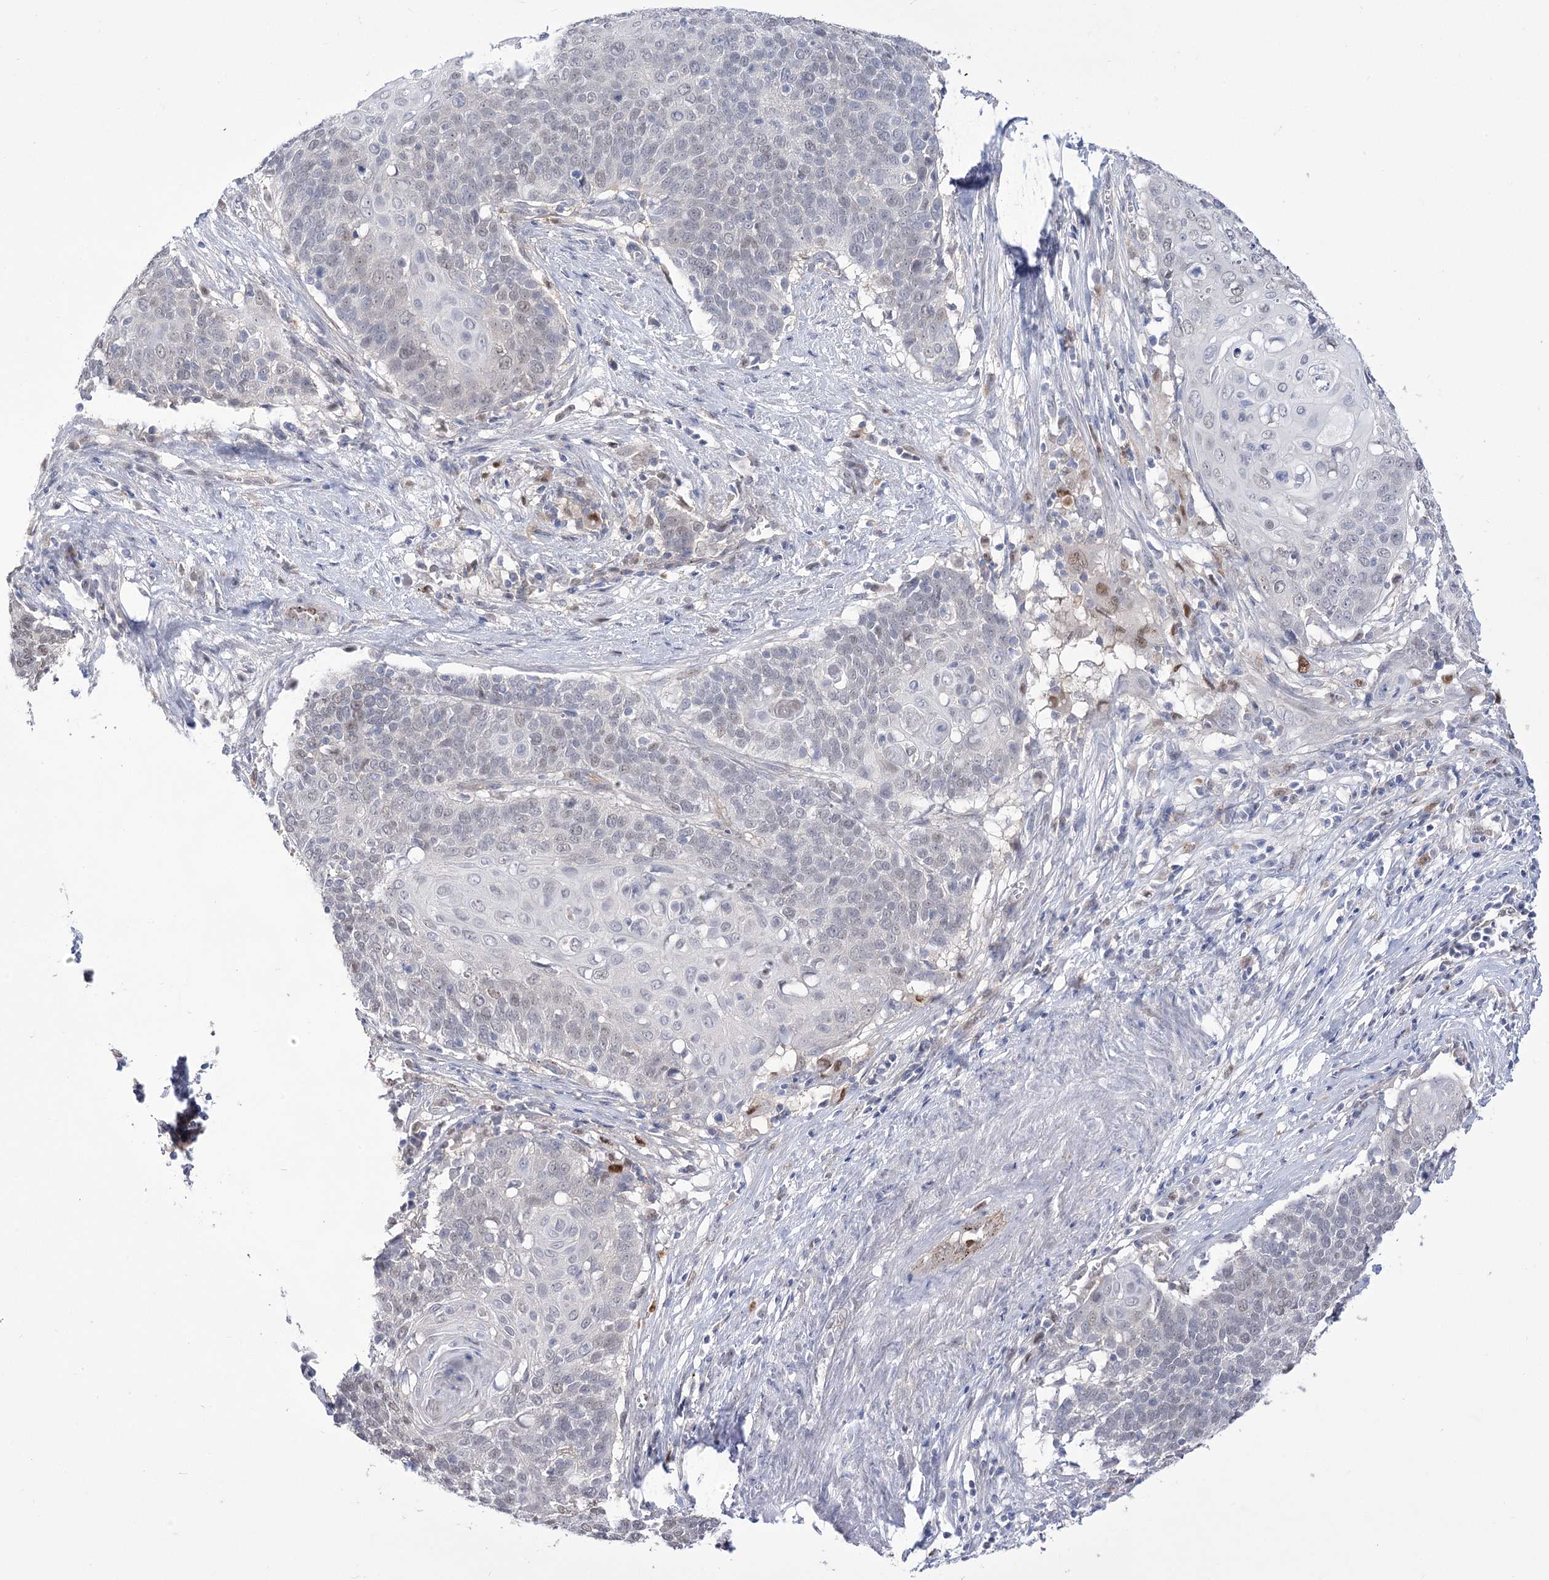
{"staining": {"intensity": "negative", "quantity": "none", "location": "none"}, "tissue": "cervical cancer", "cell_type": "Tumor cells", "image_type": "cancer", "snomed": [{"axis": "morphology", "description": "Squamous cell carcinoma, NOS"}, {"axis": "topography", "description": "Cervix"}], "caption": "Tumor cells show no significant staining in cervical cancer (squamous cell carcinoma).", "gene": "SIAE", "patient": {"sex": "female", "age": 39}}